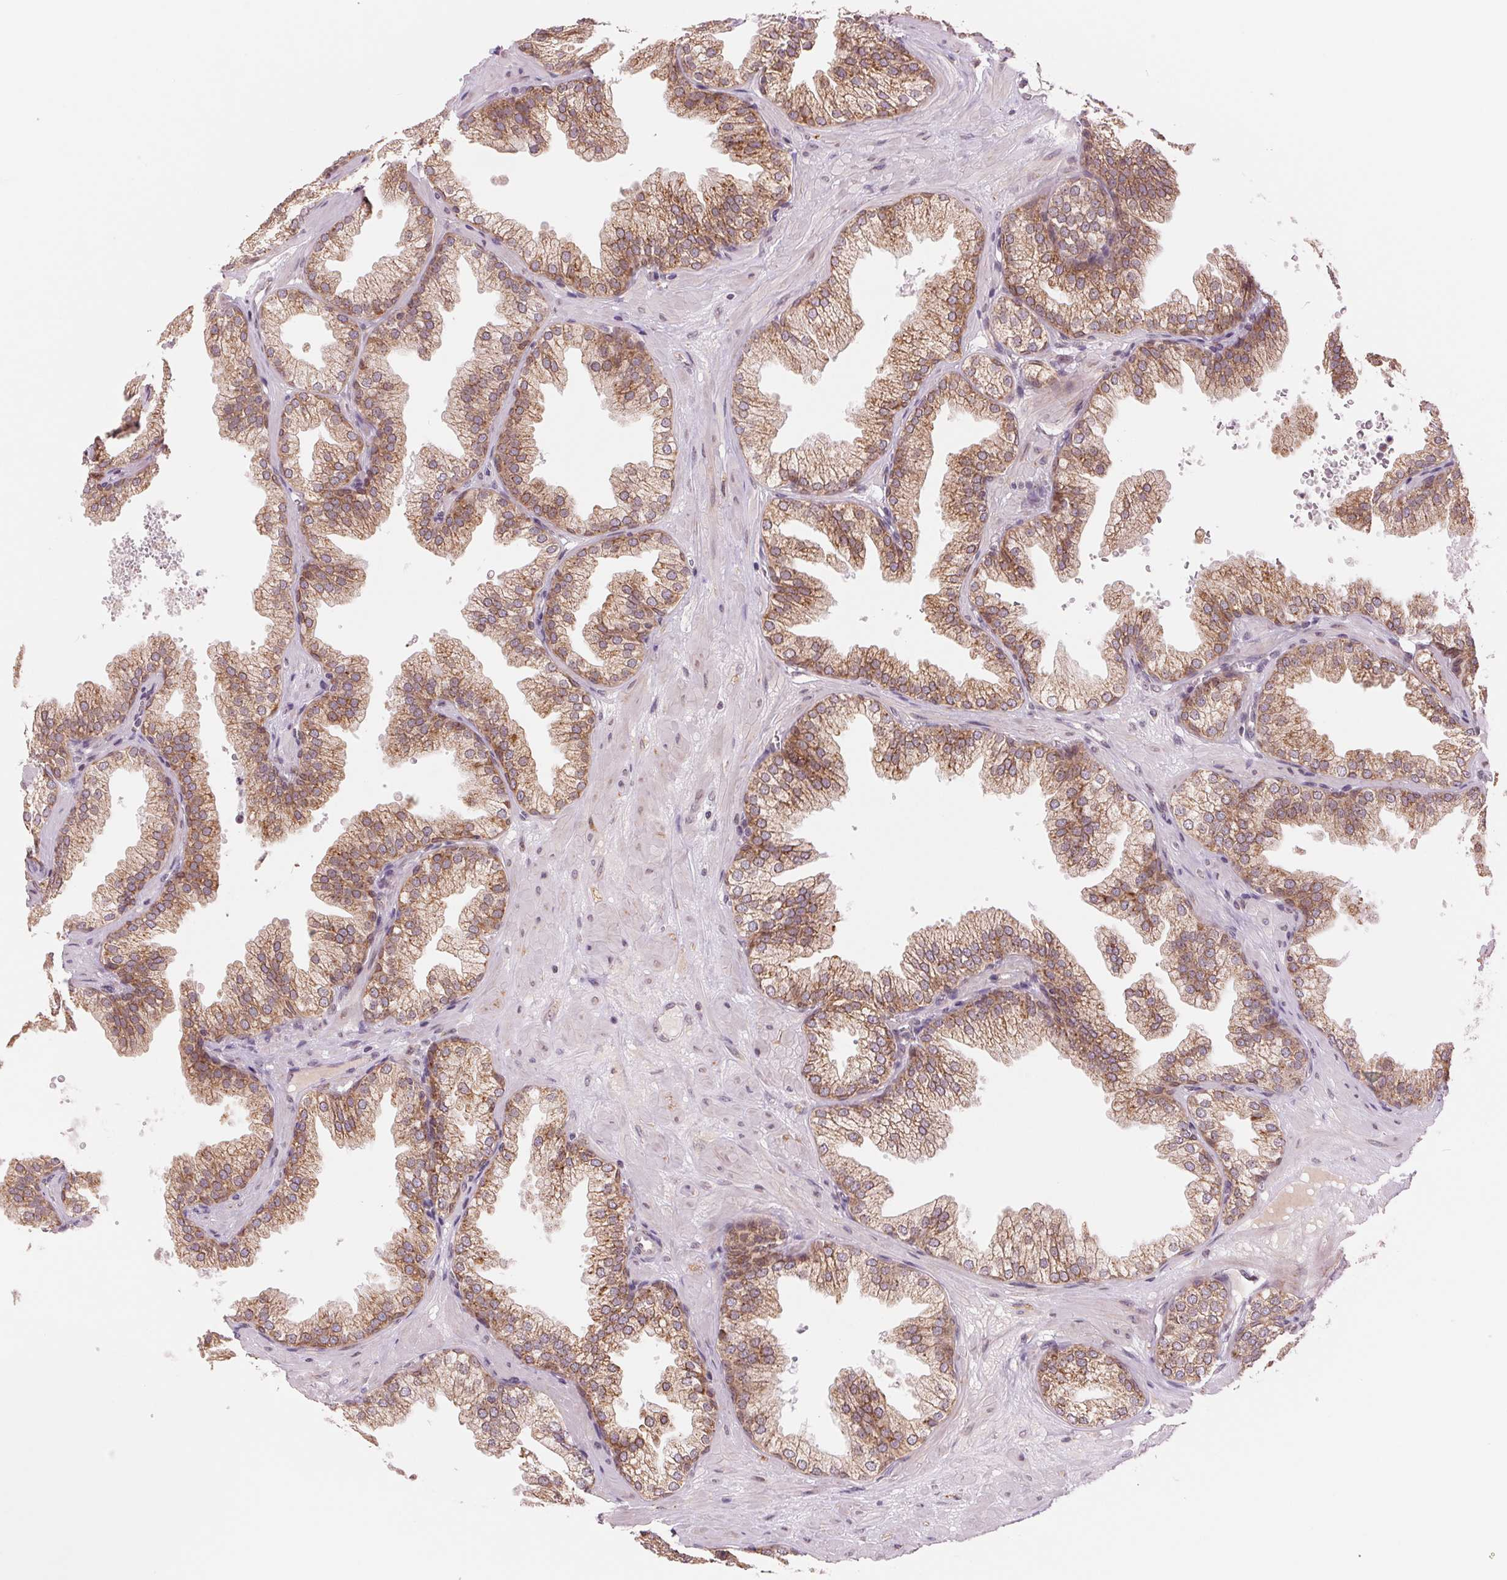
{"staining": {"intensity": "moderate", "quantity": ">75%", "location": "cytoplasmic/membranous"}, "tissue": "prostate", "cell_type": "Glandular cells", "image_type": "normal", "snomed": [{"axis": "morphology", "description": "Normal tissue, NOS"}, {"axis": "topography", "description": "Prostate"}], "caption": "Protein expression analysis of unremarkable human prostate reveals moderate cytoplasmic/membranous expression in approximately >75% of glandular cells. (Stains: DAB in brown, nuclei in blue, Microscopy: brightfield microscopy at high magnification).", "gene": "TECR", "patient": {"sex": "male", "age": 37}}